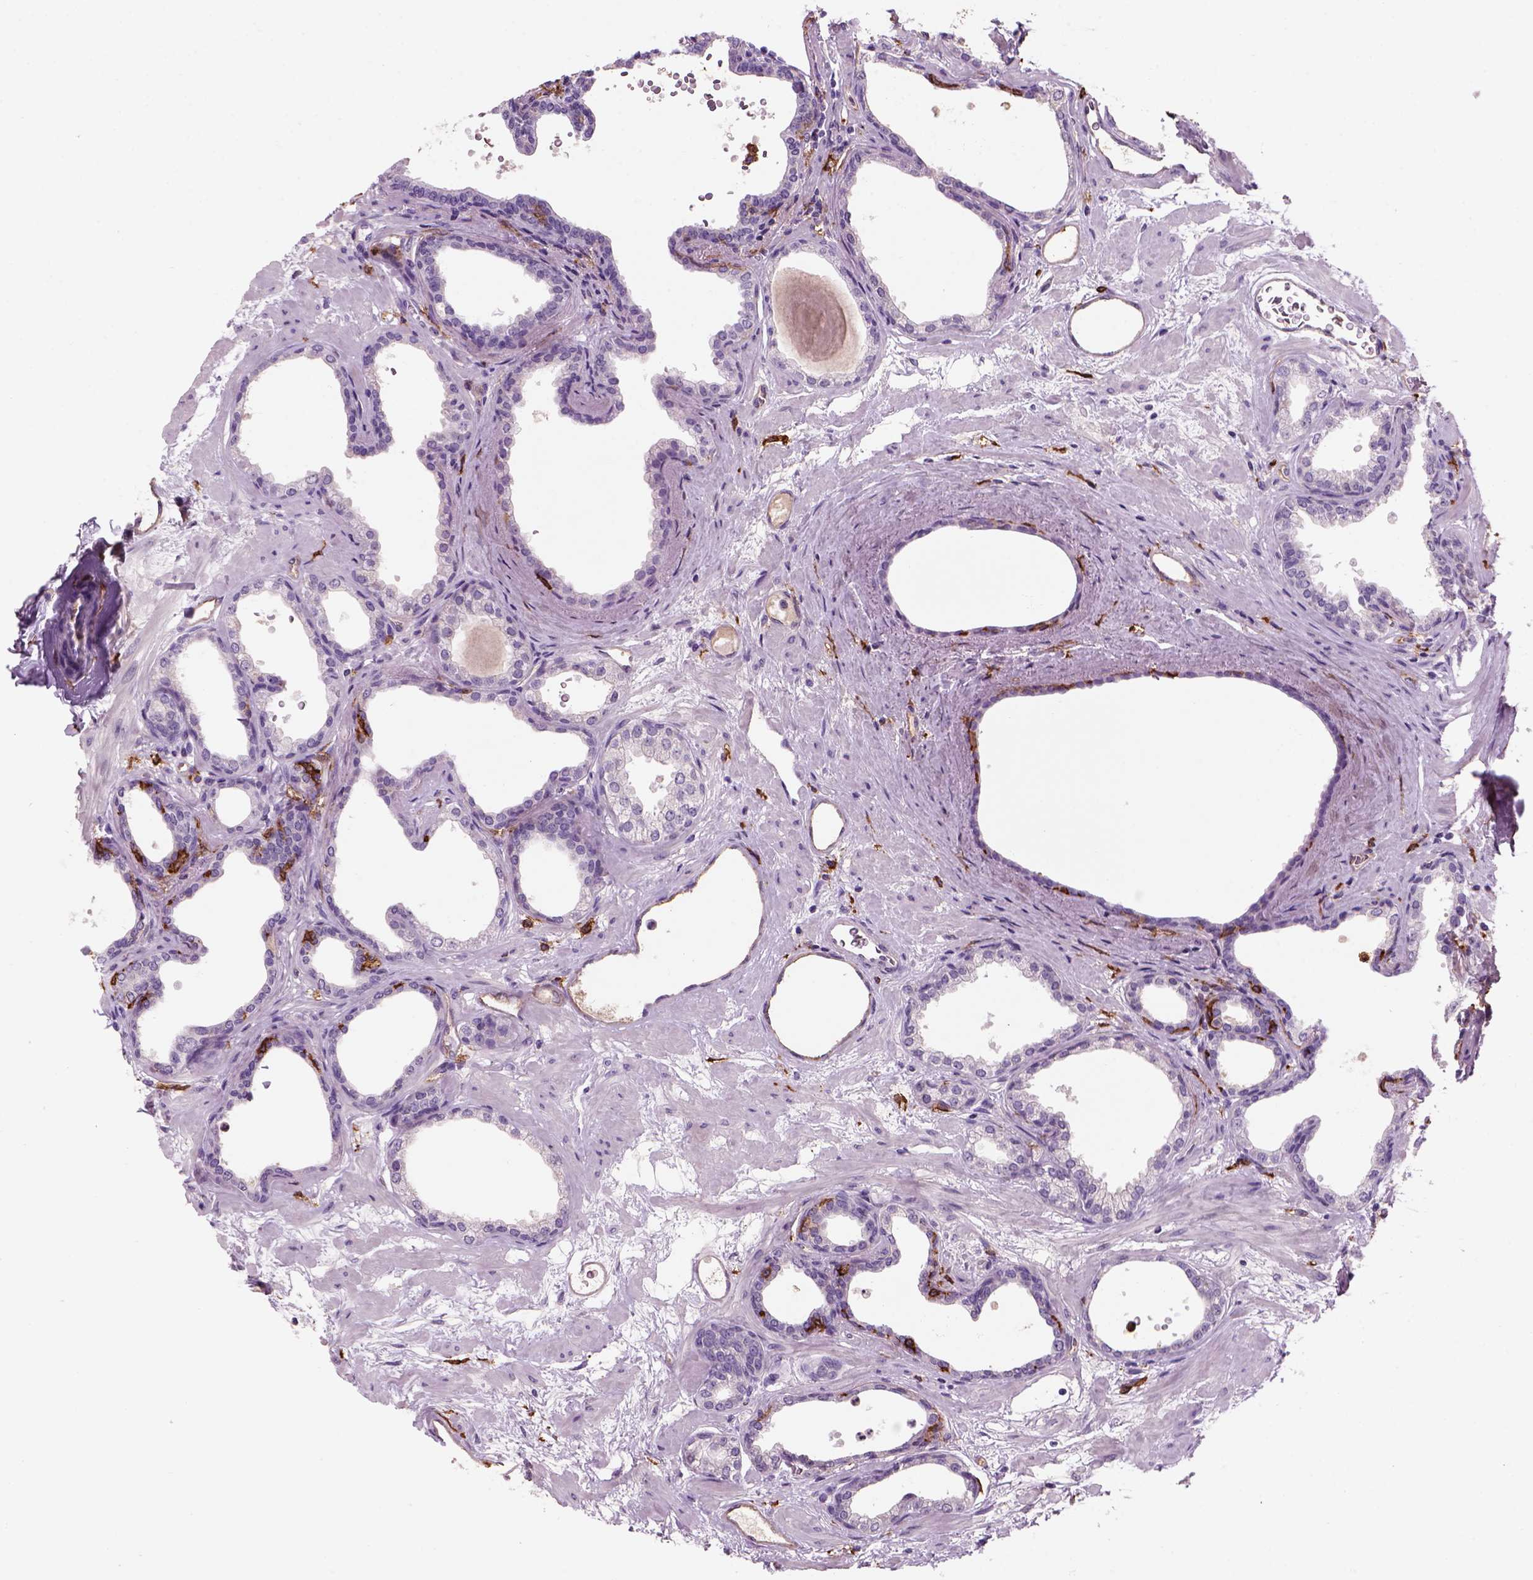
{"staining": {"intensity": "negative", "quantity": "none", "location": "none"}, "tissue": "prostate", "cell_type": "Glandular cells", "image_type": "normal", "snomed": [{"axis": "morphology", "description": "Normal tissue, NOS"}, {"axis": "topography", "description": "Prostate"}], "caption": "Unremarkable prostate was stained to show a protein in brown. There is no significant staining in glandular cells. Brightfield microscopy of IHC stained with DAB (brown) and hematoxylin (blue), captured at high magnification.", "gene": "CD14", "patient": {"sex": "male", "age": 37}}